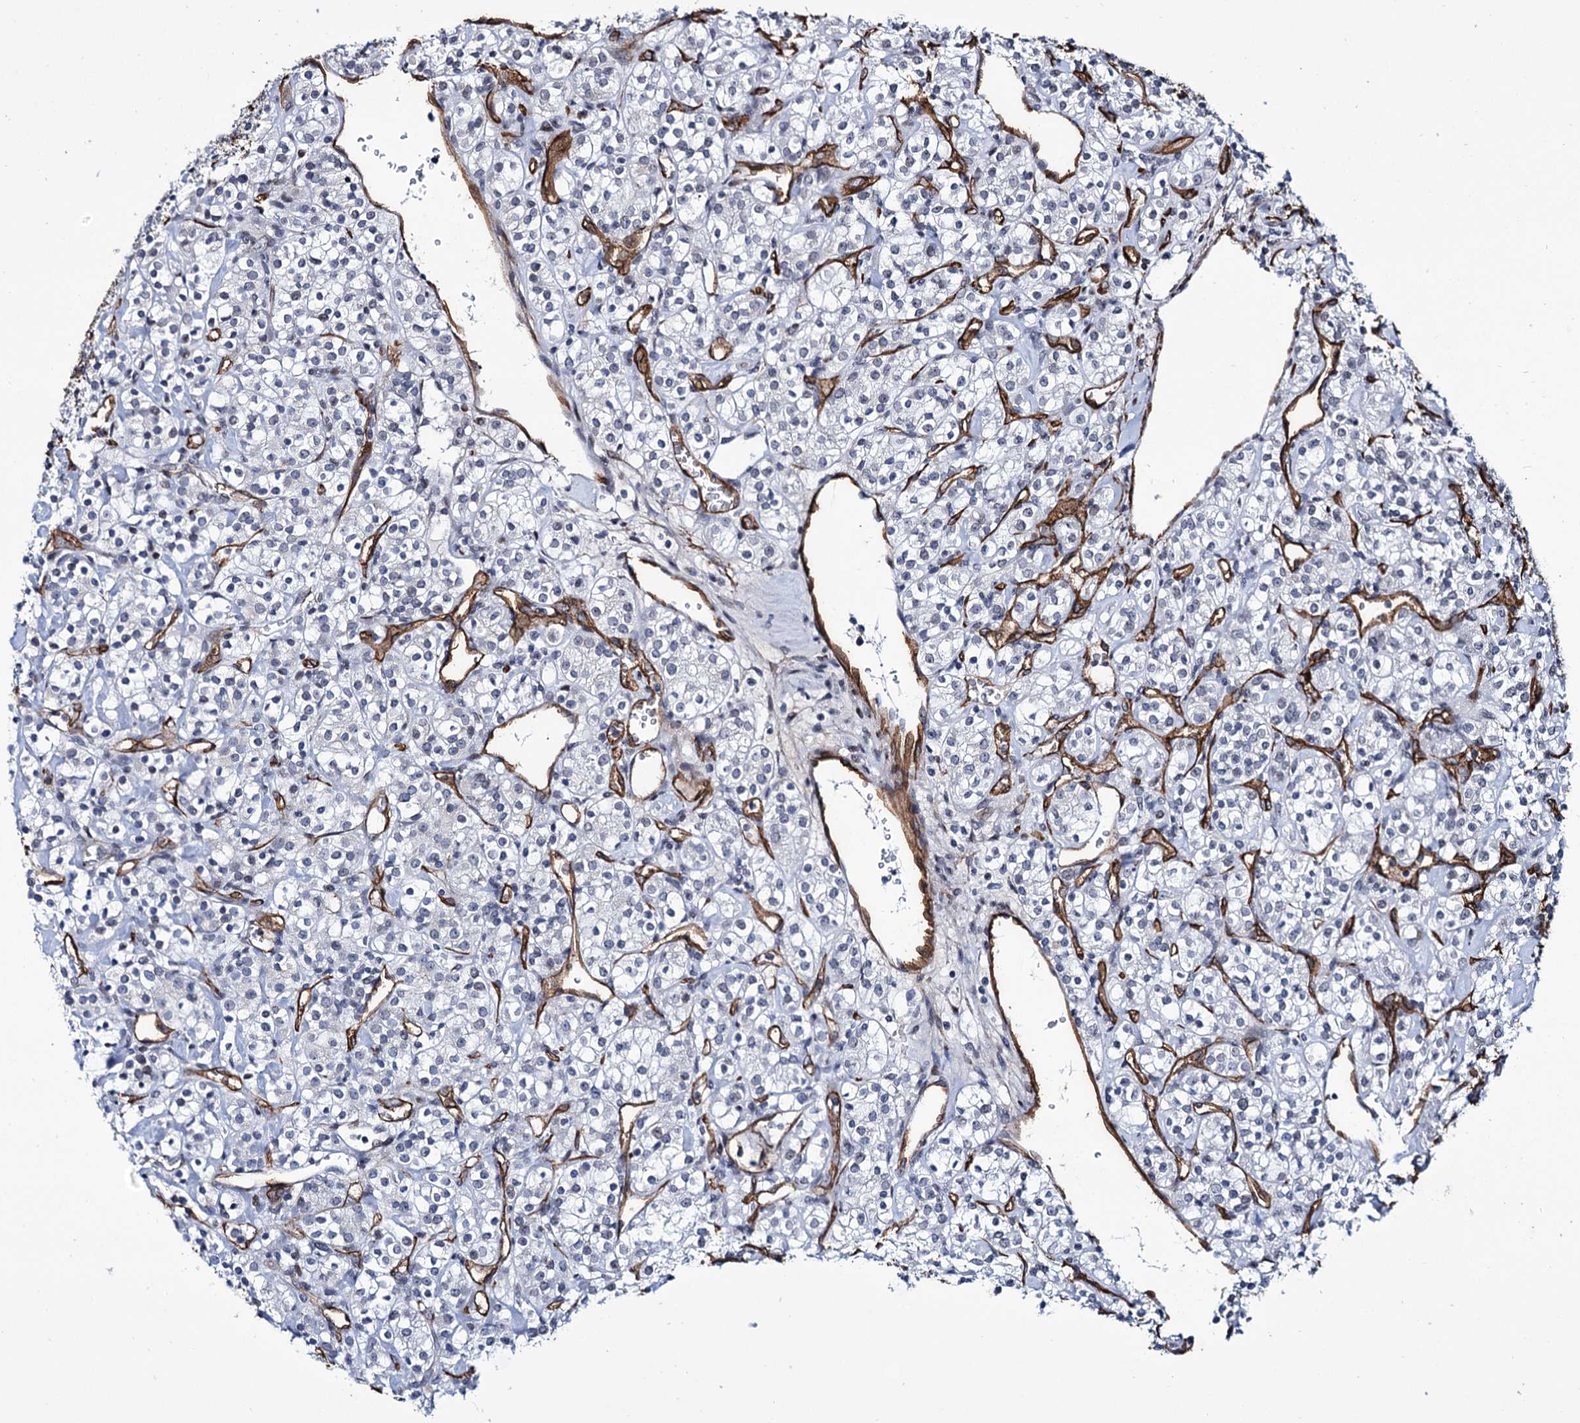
{"staining": {"intensity": "negative", "quantity": "none", "location": "none"}, "tissue": "renal cancer", "cell_type": "Tumor cells", "image_type": "cancer", "snomed": [{"axis": "morphology", "description": "Adenocarcinoma, NOS"}, {"axis": "topography", "description": "Kidney"}], "caption": "There is no significant expression in tumor cells of renal adenocarcinoma.", "gene": "ZC3H12C", "patient": {"sex": "male", "age": 77}}